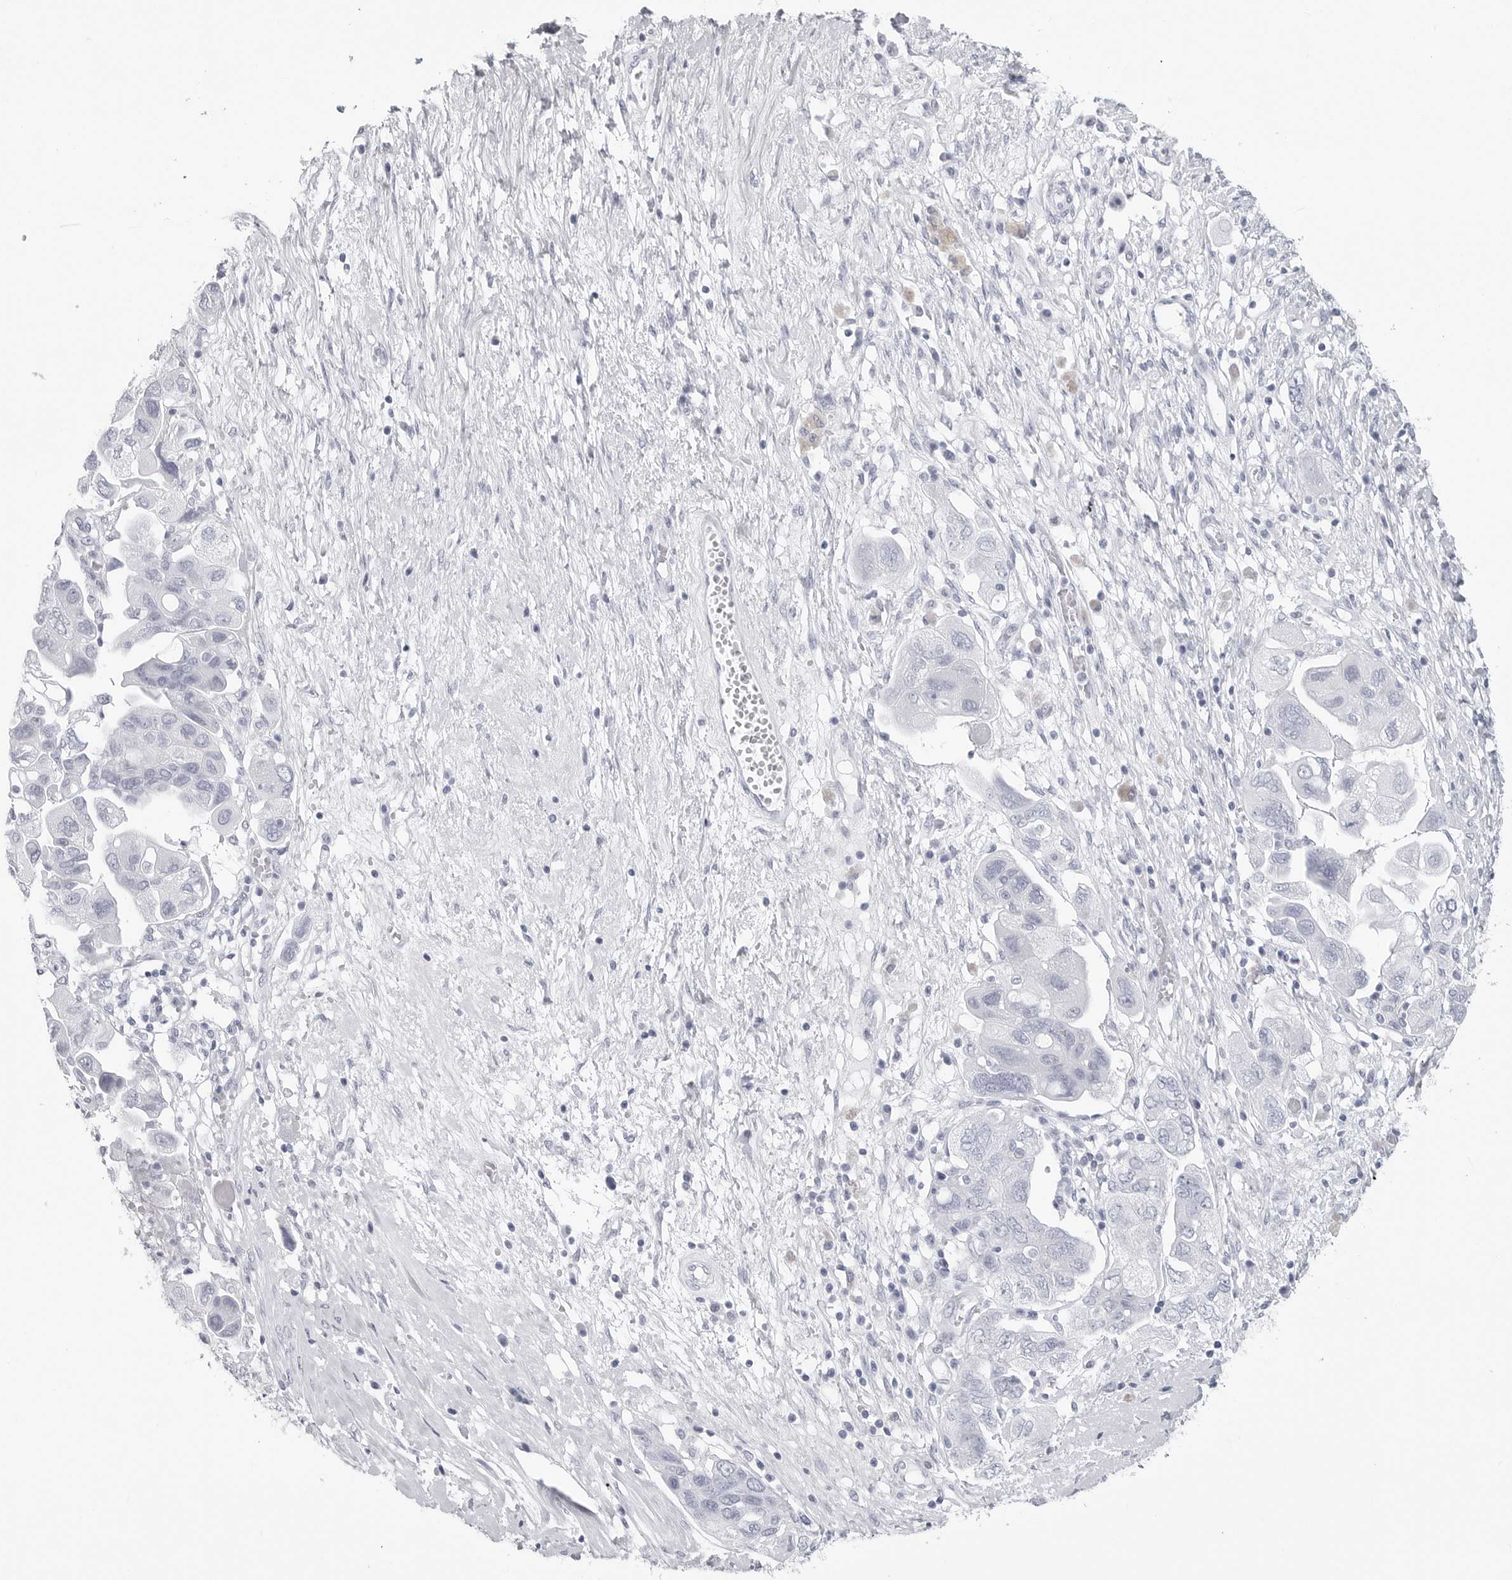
{"staining": {"intensity": "negative", "quantity": "none", "location": "none"}, "tissue": "ovarian cancer", "cell_type": "Tumor cells", "image_type": "cancer", "snomed": [{"axis": "morphology", "description": "Carcinoma, NOS"}, {"axis": "morphology", "description": "Cystadenocarcinoma, serous, NOS"}, {"axis": "topography", "description": "Ovary"}], "caption": "There is no significant positivity in tumor cells of ovarian cancer (serous cystadenocarcinoma).", "gene": "CSH1", "patient": {"sex": "female", "age": 69}}